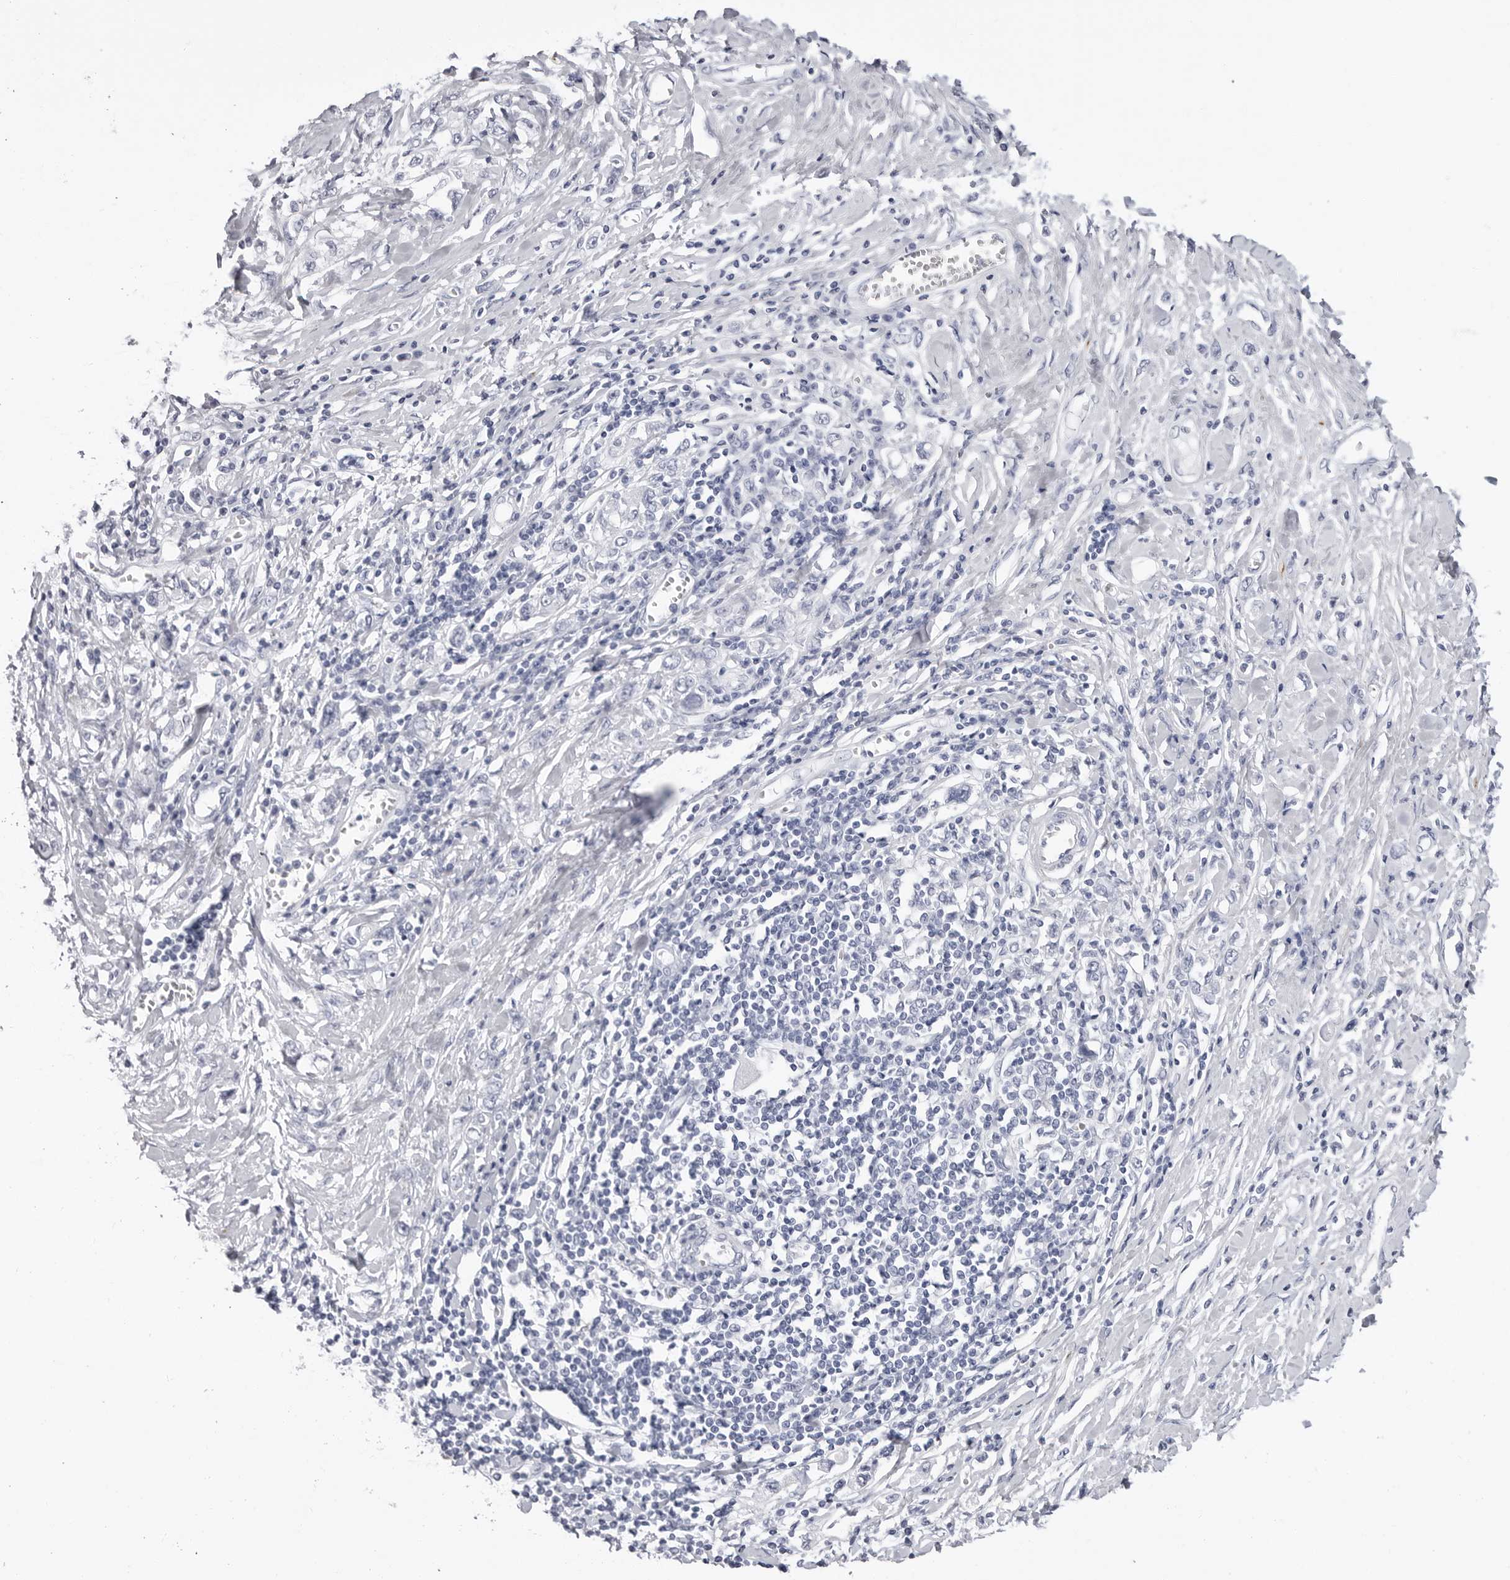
{"staining": {"intensity": "negative", "quantity": "none", "location": "none"}, "tissue": "stomach cancer", "cell_type": "Tumor cells", "image_type": "cancer", "snomed": [{"axis": "morphology", "description": "Adenocarcinoma, NOS"}, {"axis": "topography", "description": "Stomach"}], "caption": "The IHC histopathology image has no significant positivity in tumor cells of stomach cancer tissue. The staining was performed using DAB to visualize the protein expression in brown, while the nuclei were stained in blue with hematoxylin (Magnification: 20x).", "gene": "ERICH3", "patient": {"sex": "female", "age": 76}}